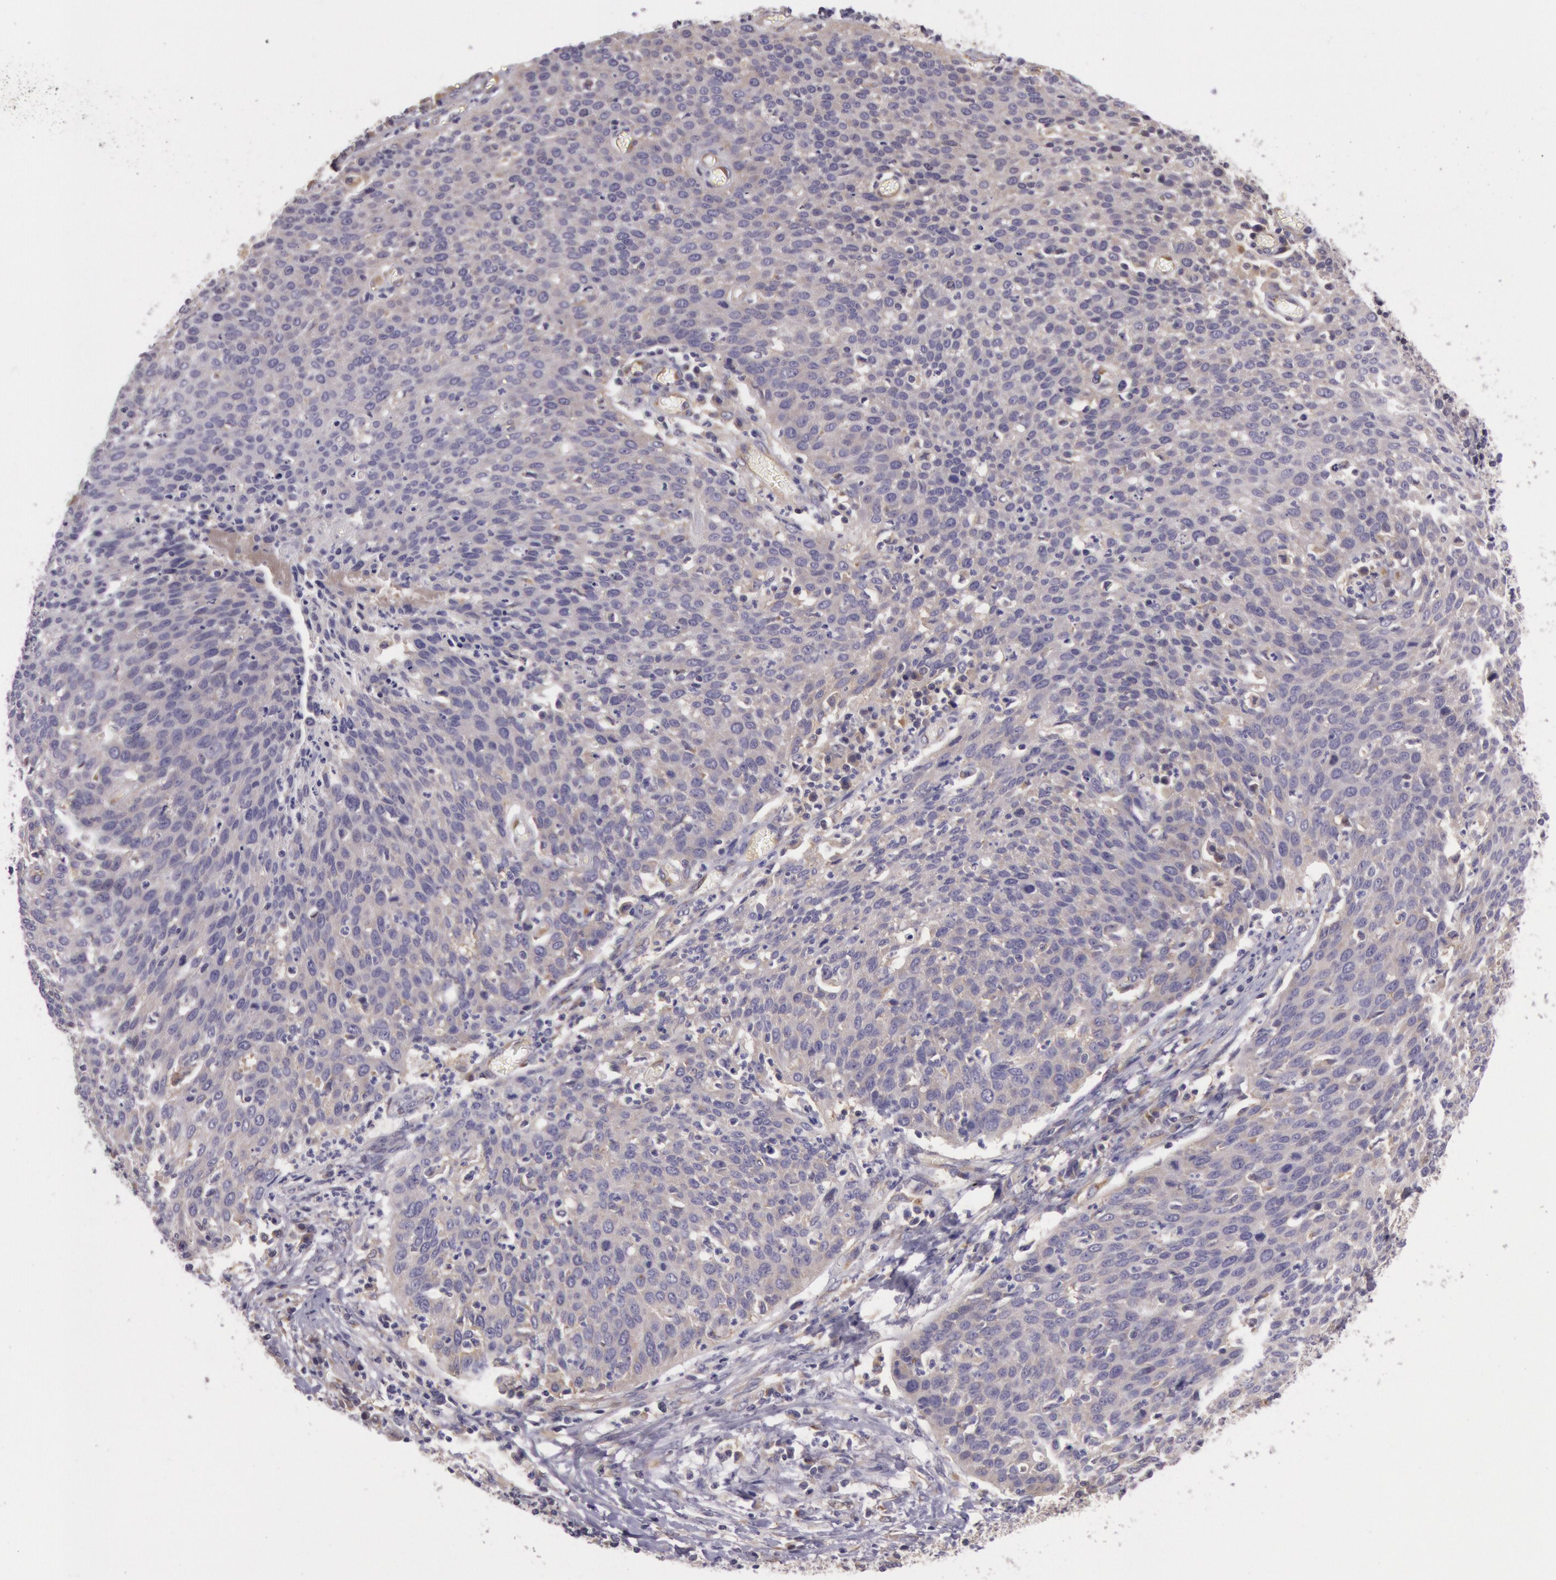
{"staining": {"intensity": "weak", "quantity": ">75%", "location": "cytoplasmic/membranous"}, "tissue": "cervical cancer", "cell_type": "Tumor cells", "image_type": "cancer", "snomed": [{"axis": "morphology", "description": "Squamous cell carcinoma, NOS"}, {"axis": "topography", "description": "Cervix"}], "caption": "About >75% of tumor cells in human cervical cancer show weak cytoplasmic/membranous protein staining as visualized by brown immunohistochemical staining.", "gene": "CHUK", "patient": {"sex": "female", "age": 38}}